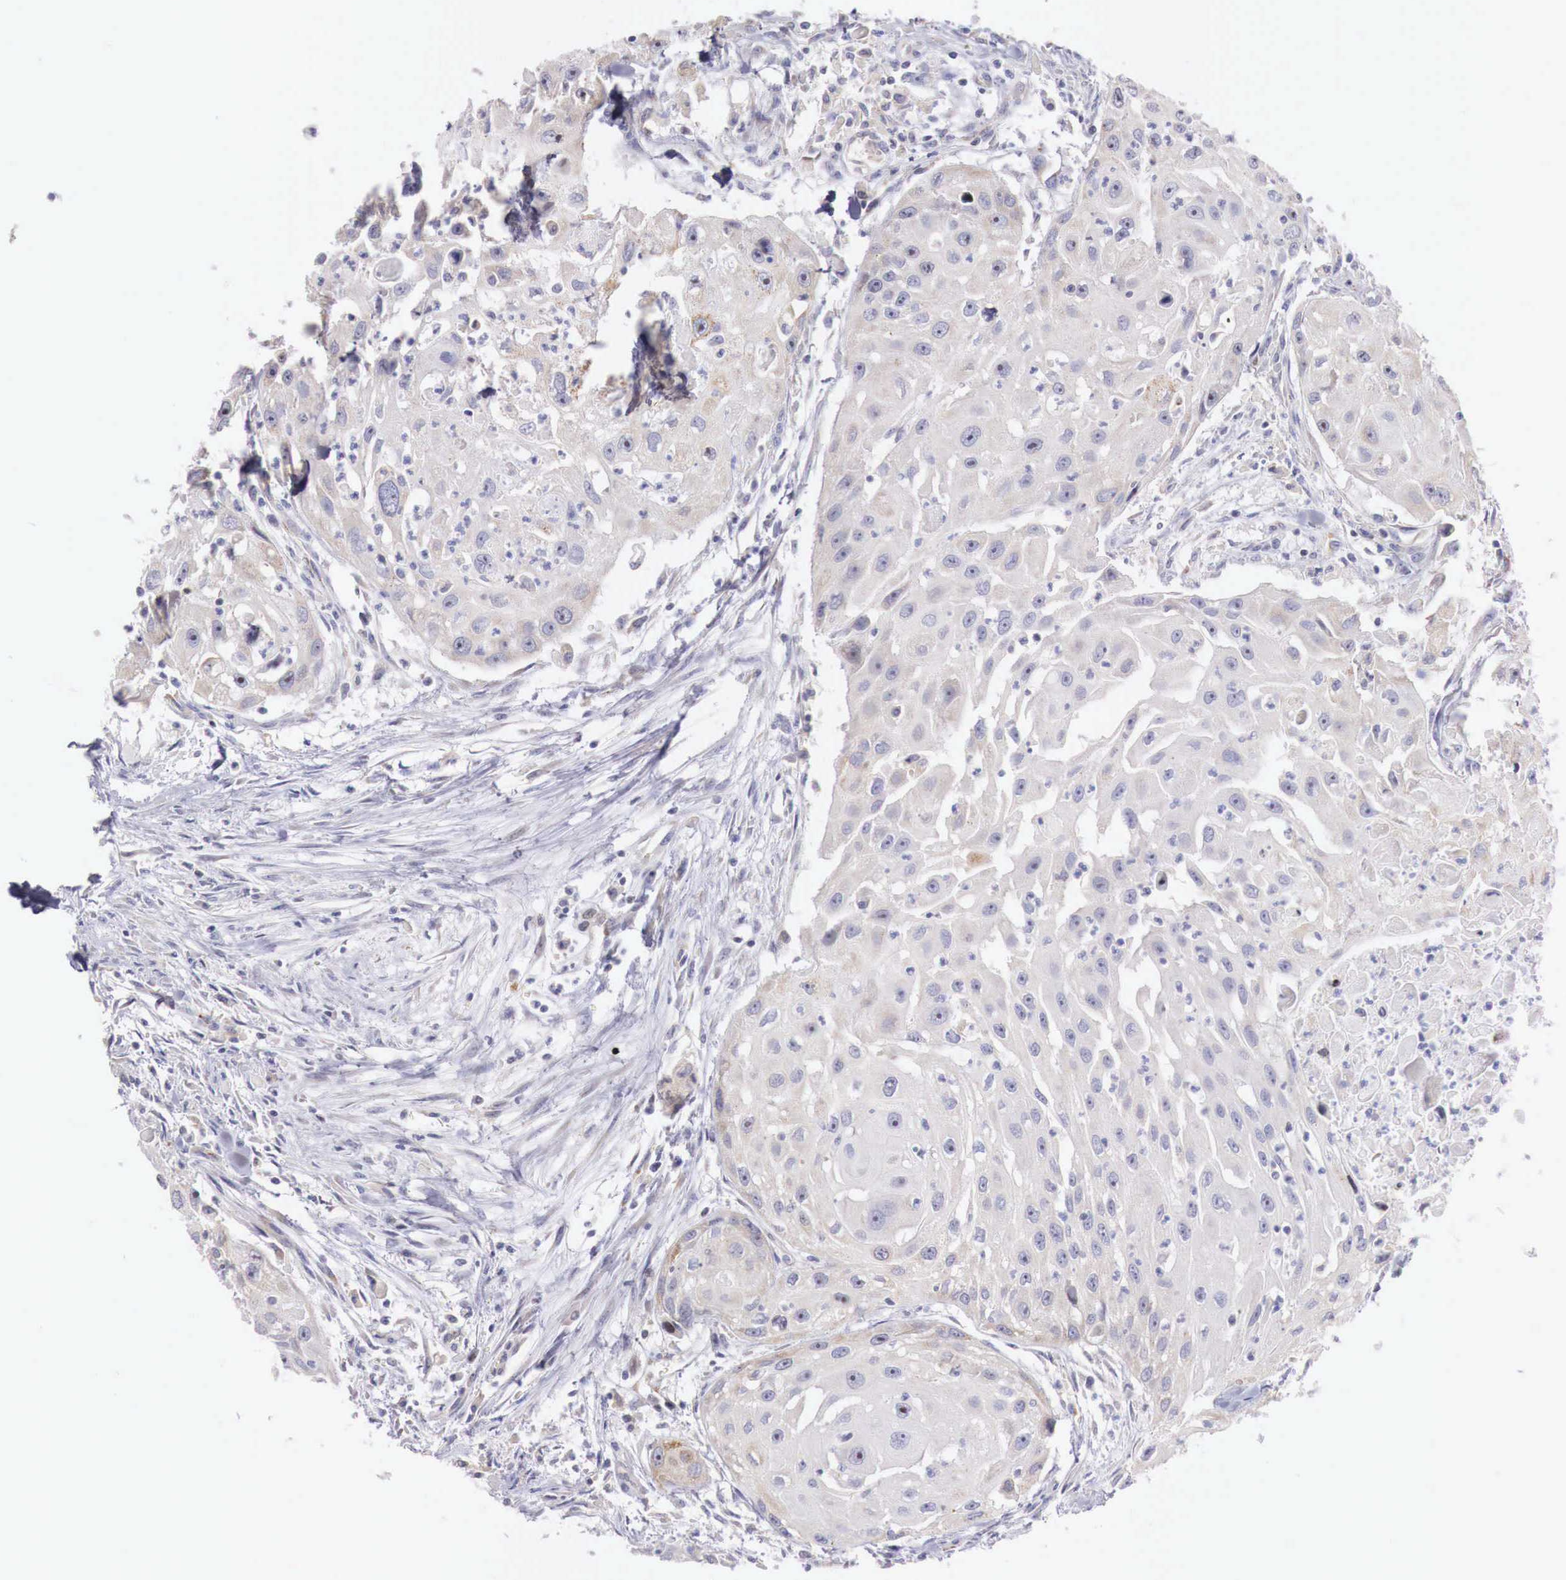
{"staining": {"intensity": "negative", "quantity": "none", "location": "none"}, "tissue": "head and neck cancer", "cell_type": "Tumor cells", "image_type": "cancer", "snomed": [{"axis": "morphology", "description": "Squamous cell carcinoma, NOS"}, {"axis": "topography", "description": "Head-Neck"}], "caption": "Image shows no protein expression in tumor cells of head and neck cancer tissue.", "gene": "CLCN5", "patient": {"sex": "male", "age": 64}}